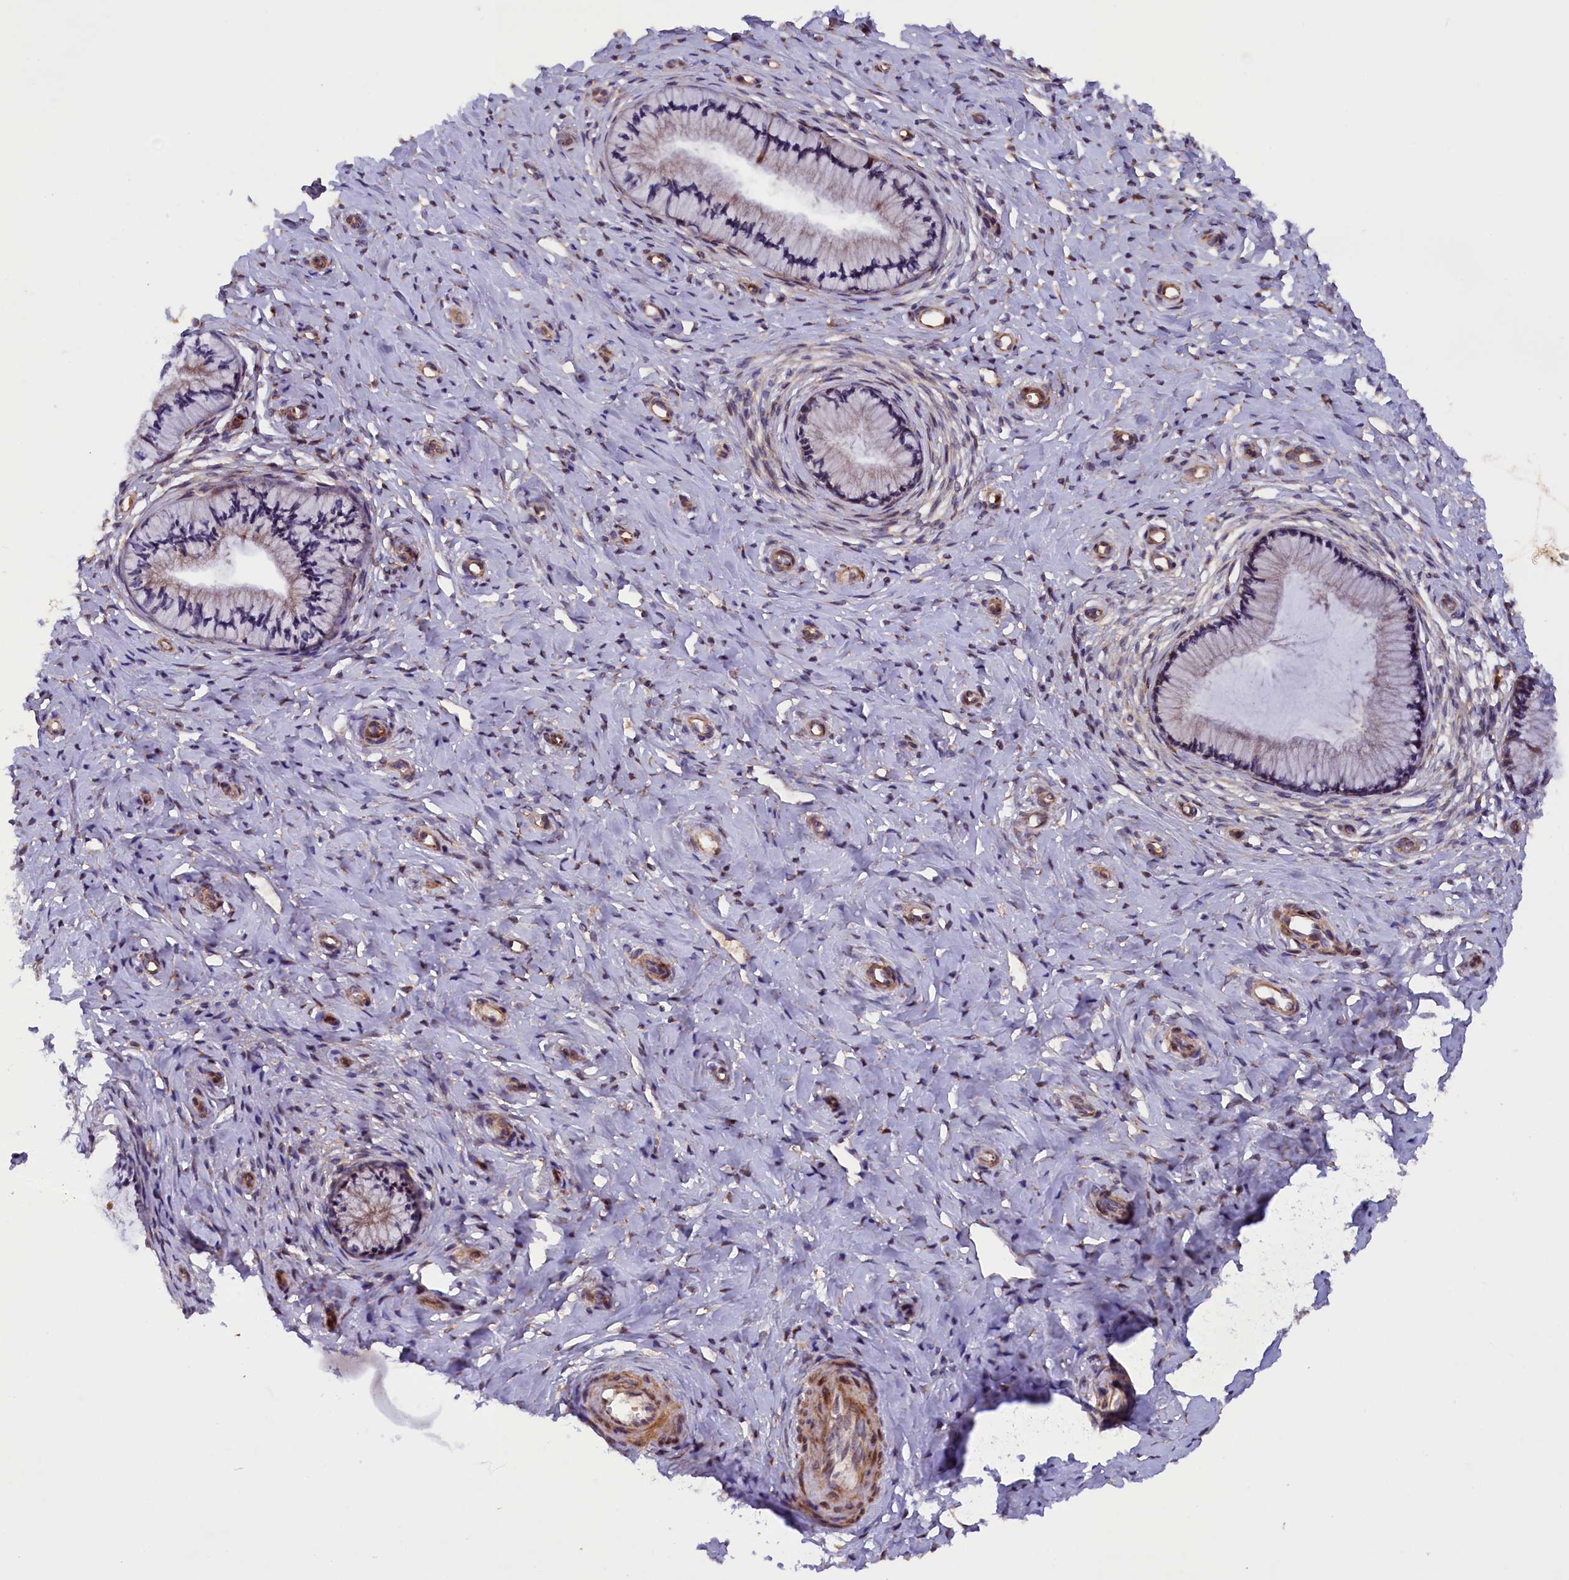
{"staining": {"intensity": "moderate", "quantity": "25%-75%", "location": "cytoplasmic/membranous"}, "tissue": "cervix", "cell_type": "Glandular cells", "image_type": "normal", "snomed": [{"axis": "morphology", "description": "Normal tissue, NOS"}, {"axis": "topography", "description": "Cervix"}], "caption": "The micrograph reveals immunohistochemical staining of benign cervix. There is moderate cytoplasmic/membranous positivity is identified in approximately 25%-75% of glandular cells.", "gene": "ARRDC4", "patient": {"sex": "female", "age": 36}}